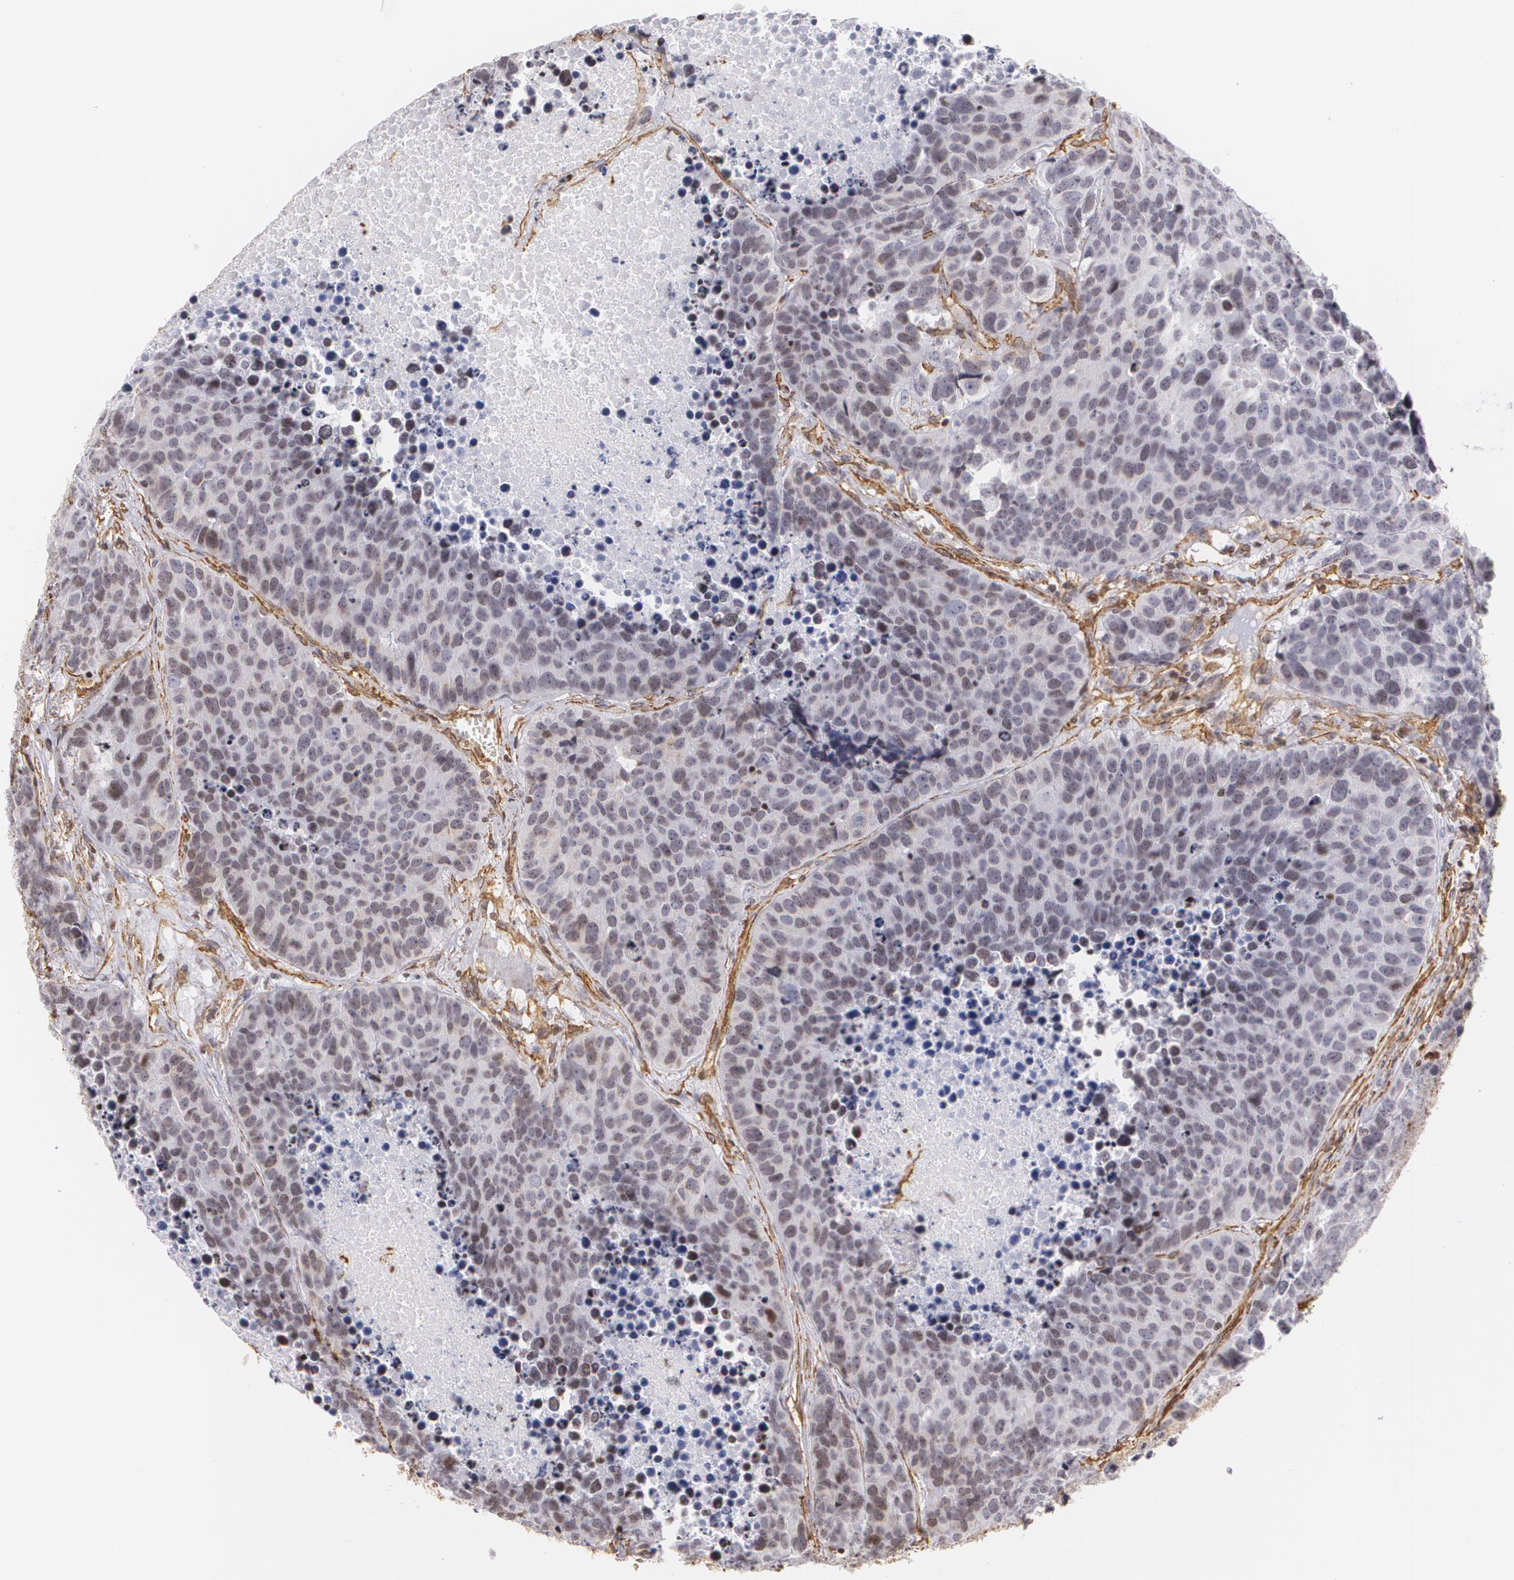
{"staining": {"intensity": "weak", "quantity": "<25%", "location": "nuclear"}, "tissue": "carcinoid", "cell_type": "Tumor cells", "image_type": "cancer", "snomed": [{"axis": "morphology", "description": "Carcinoid, malignant, NOS"}, {"axis": "topography", "description": "Lung"}], "caption": "The image reveals no significant expression in tumor cells of carcinoid.", "gene": "VAMP1", "patient": {"sex": "male", "age": 60}}